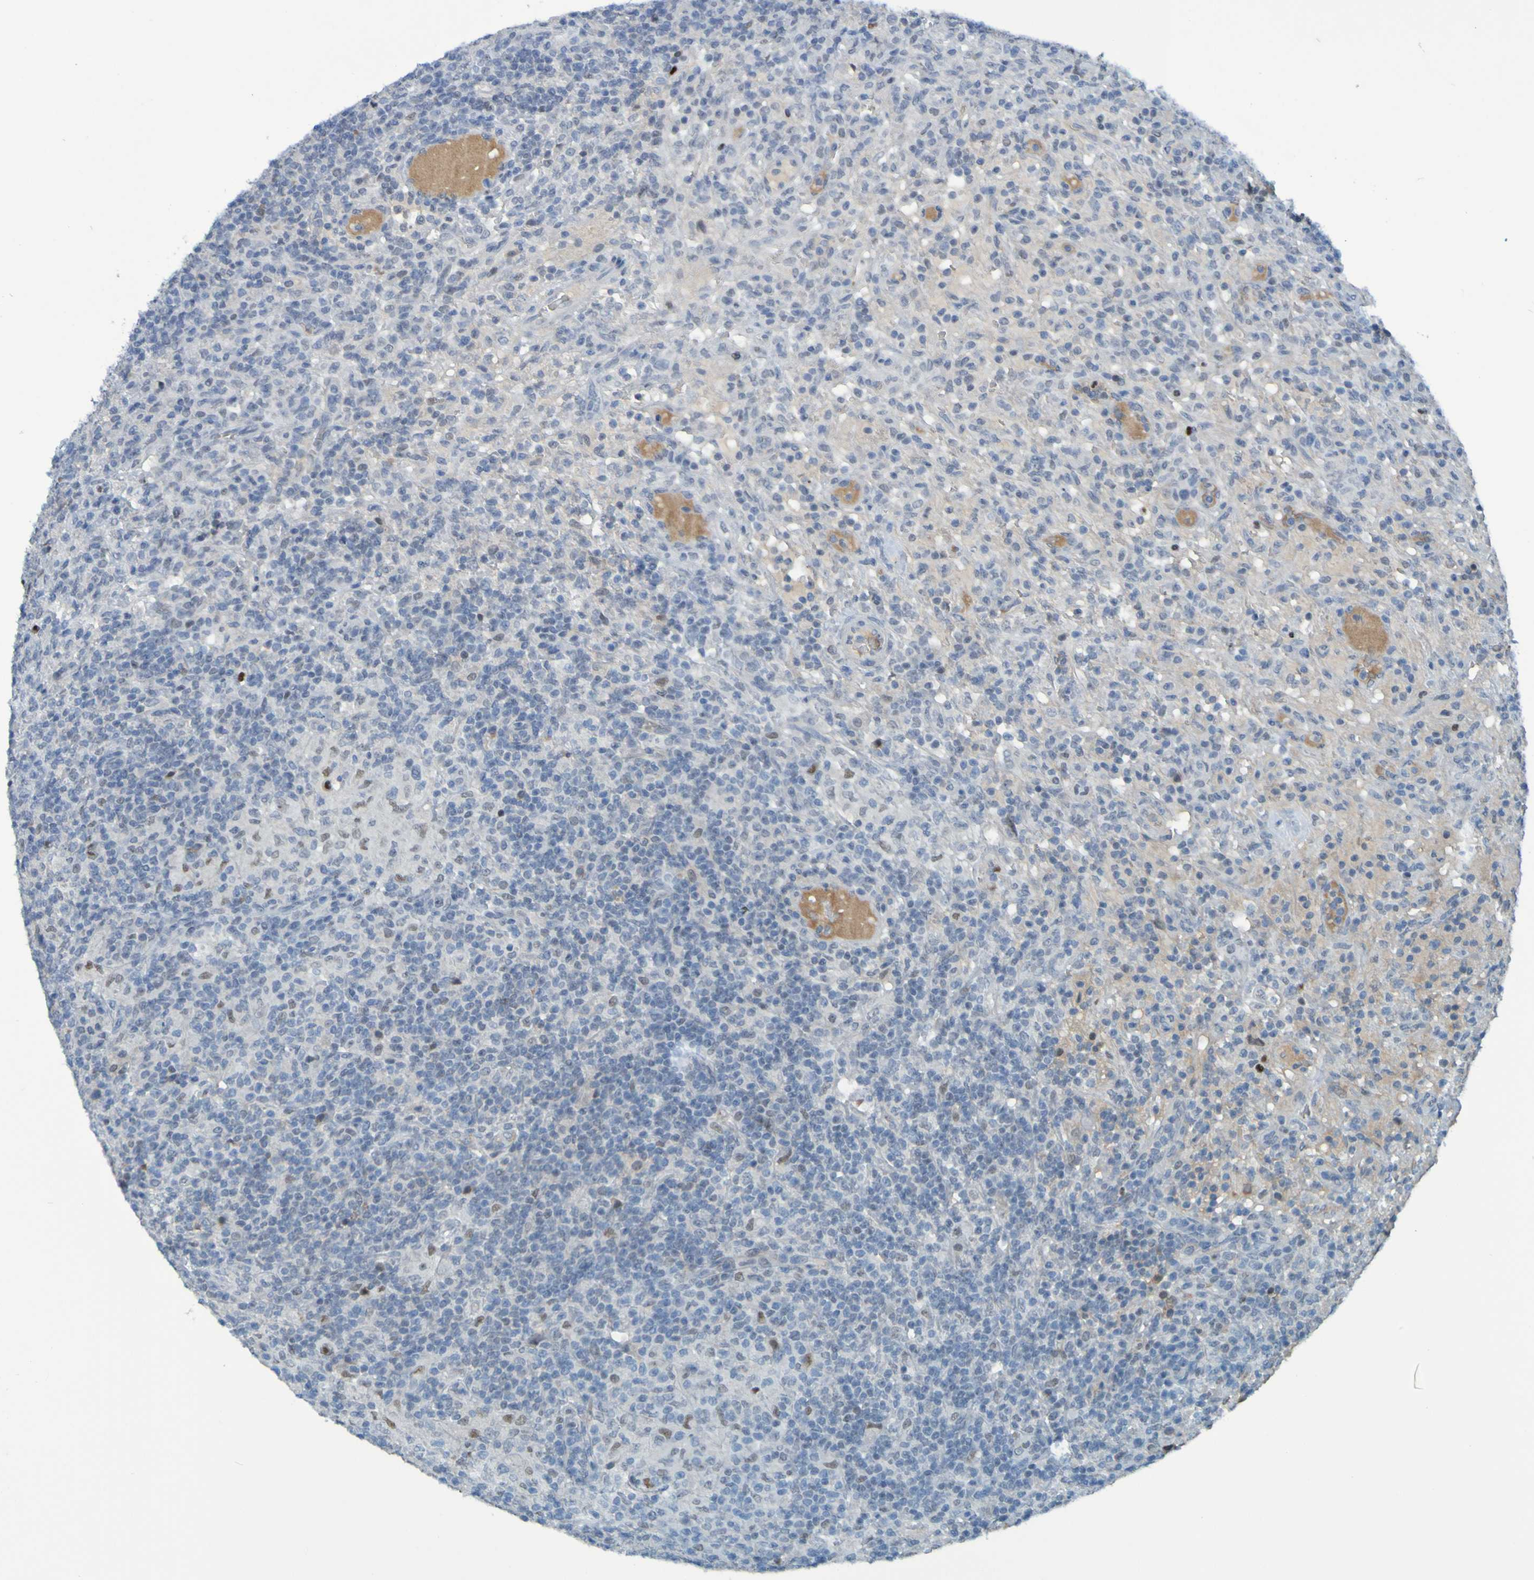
{"staining": {"intensity": "negative", "quantity": "none", "location": "none"}, "tissue": "lymphoma", "cell_type": "Tumor cells", "image_type": "cancer", "snomed": [{"axis": "morphology", "description": "Hodgkin's disease, NOS"}, {"axis": "topography", "description": "Lymph node"}], "caption": "An immunohistochemistry photomicrograph of Hodgkin's disease is shown. There is no staining in tumor cells of Hodgkin's disease.", "gene": "USP36", "patient": {"sex": "male", "age": 70}}